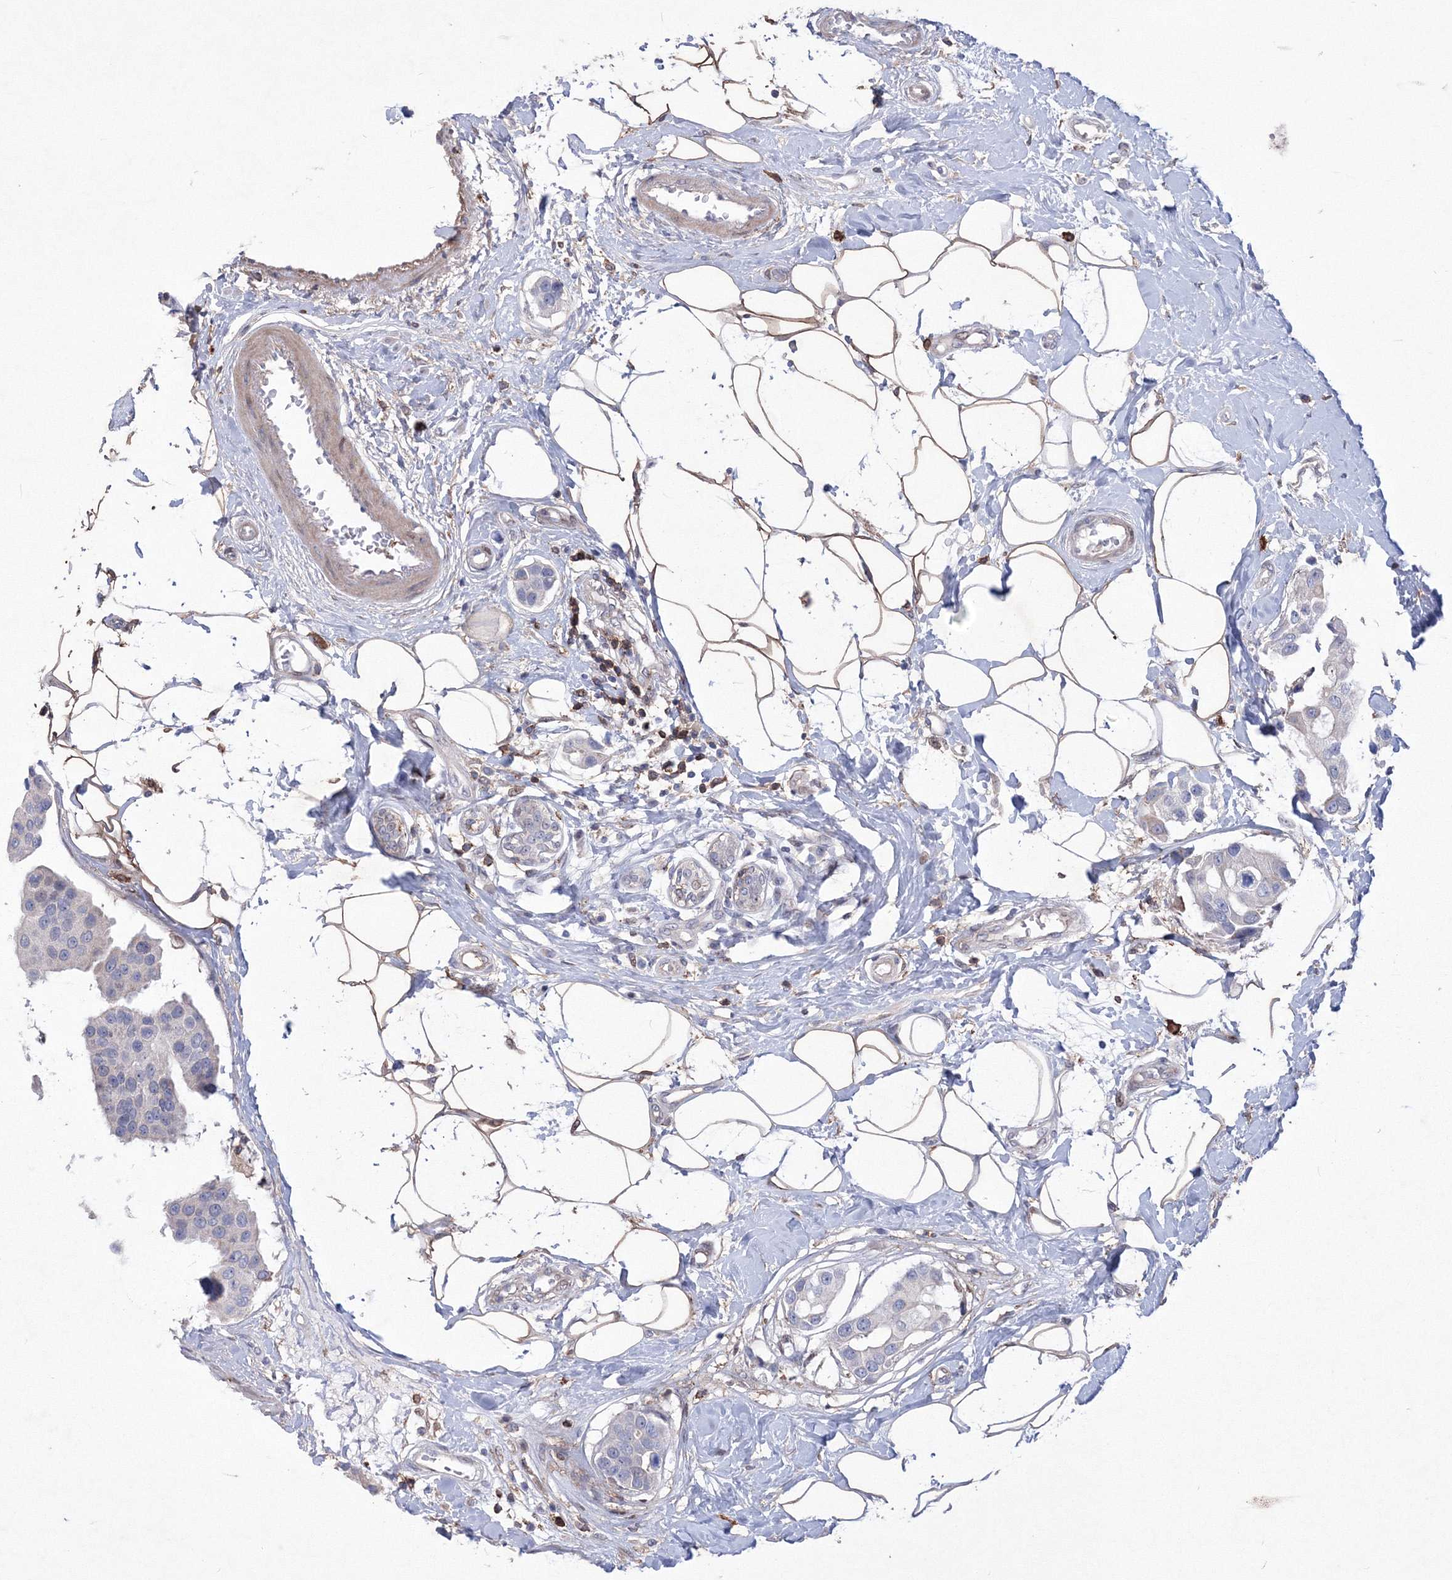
{"staining": {"intensity": "negative", "quantity": "none", "location": "none"}, "tissue": "breast cancer", "cell_type": "Tumor cells", "image_type": "cancer", "snomed": [{"axis": "morphology", "description": "Normal tissue, NOS"}, {"axis": "morphology", "description": "Duct carcinoma"}, {"axis": "topography", "description": "Breast"}], "caption": "Micrograph shows no protein expression in tumor cells of invasive ductal carcinoma (breast) tissue. (DAB (3,3'-diaminobenzidine) IHC, high magnification).", "gene": "RNPEPL1", "patient": {"sex": "female", "age": 39}}